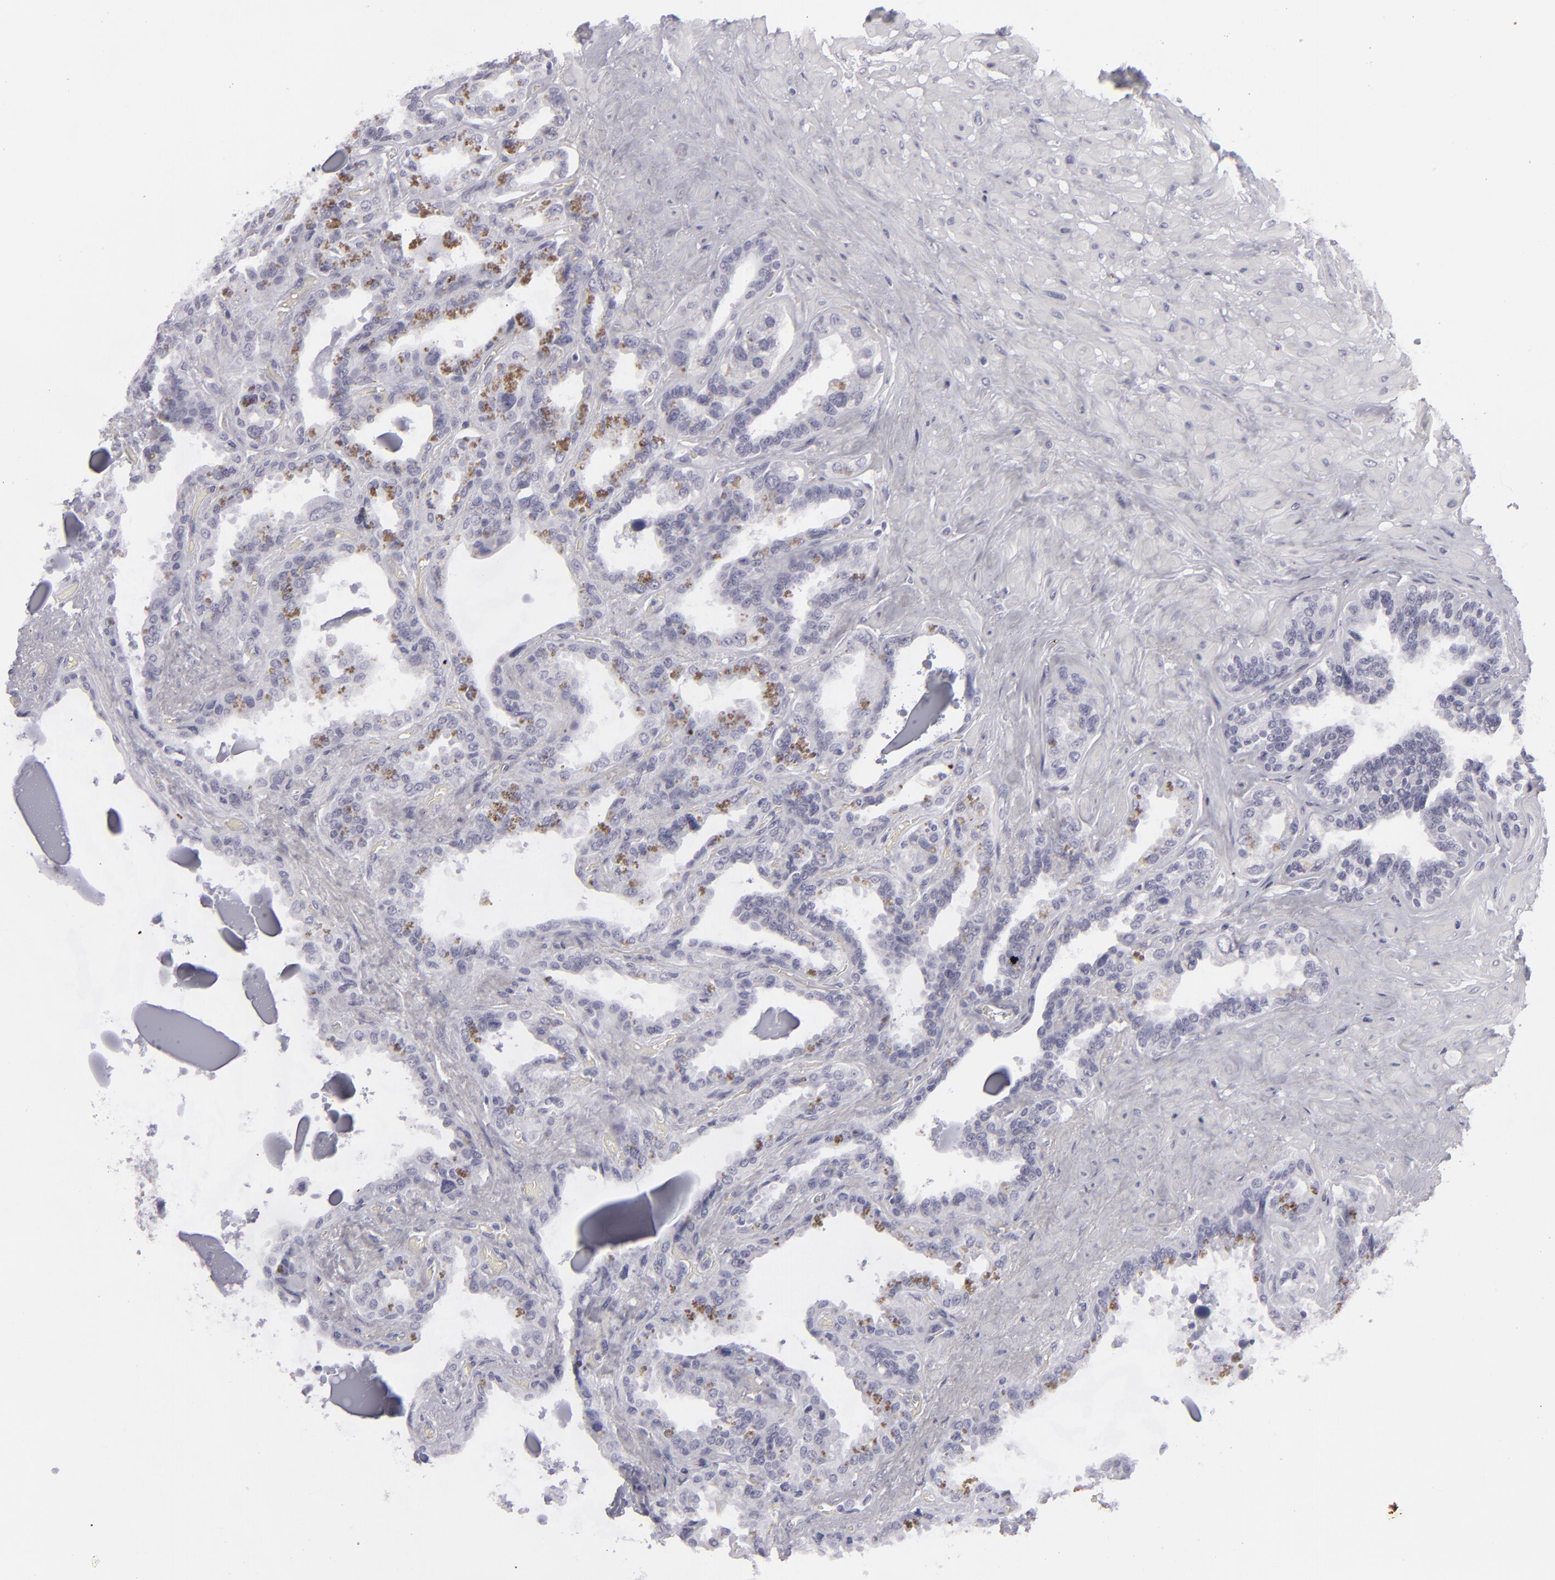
{"staining": {"intensity": "negative", "quantity": "none", "location": "none"}, "tissue": "seminal vesicle", "cell_type": "Glandular cells", "image_type": "normal", "snomed": [{"axis": "morphology", "description": "Normal tissue, NOS"}, {"axis": "morphology", "description": "Inflammation, NOS"}, {"axis": "topography", "description": "Urinary bladder"}, {"axis": "topography", "description": "Prostate"}, {"axis": "topography", "description": "Seminal veicle"}], "caption": "A high-resolution histopathology image shows IHC staining of benign seminal vesicle, which reveals no significant staining in glandular cells.", "gene": "KRT1", "patient": {"sex": "male", "age": 82}}